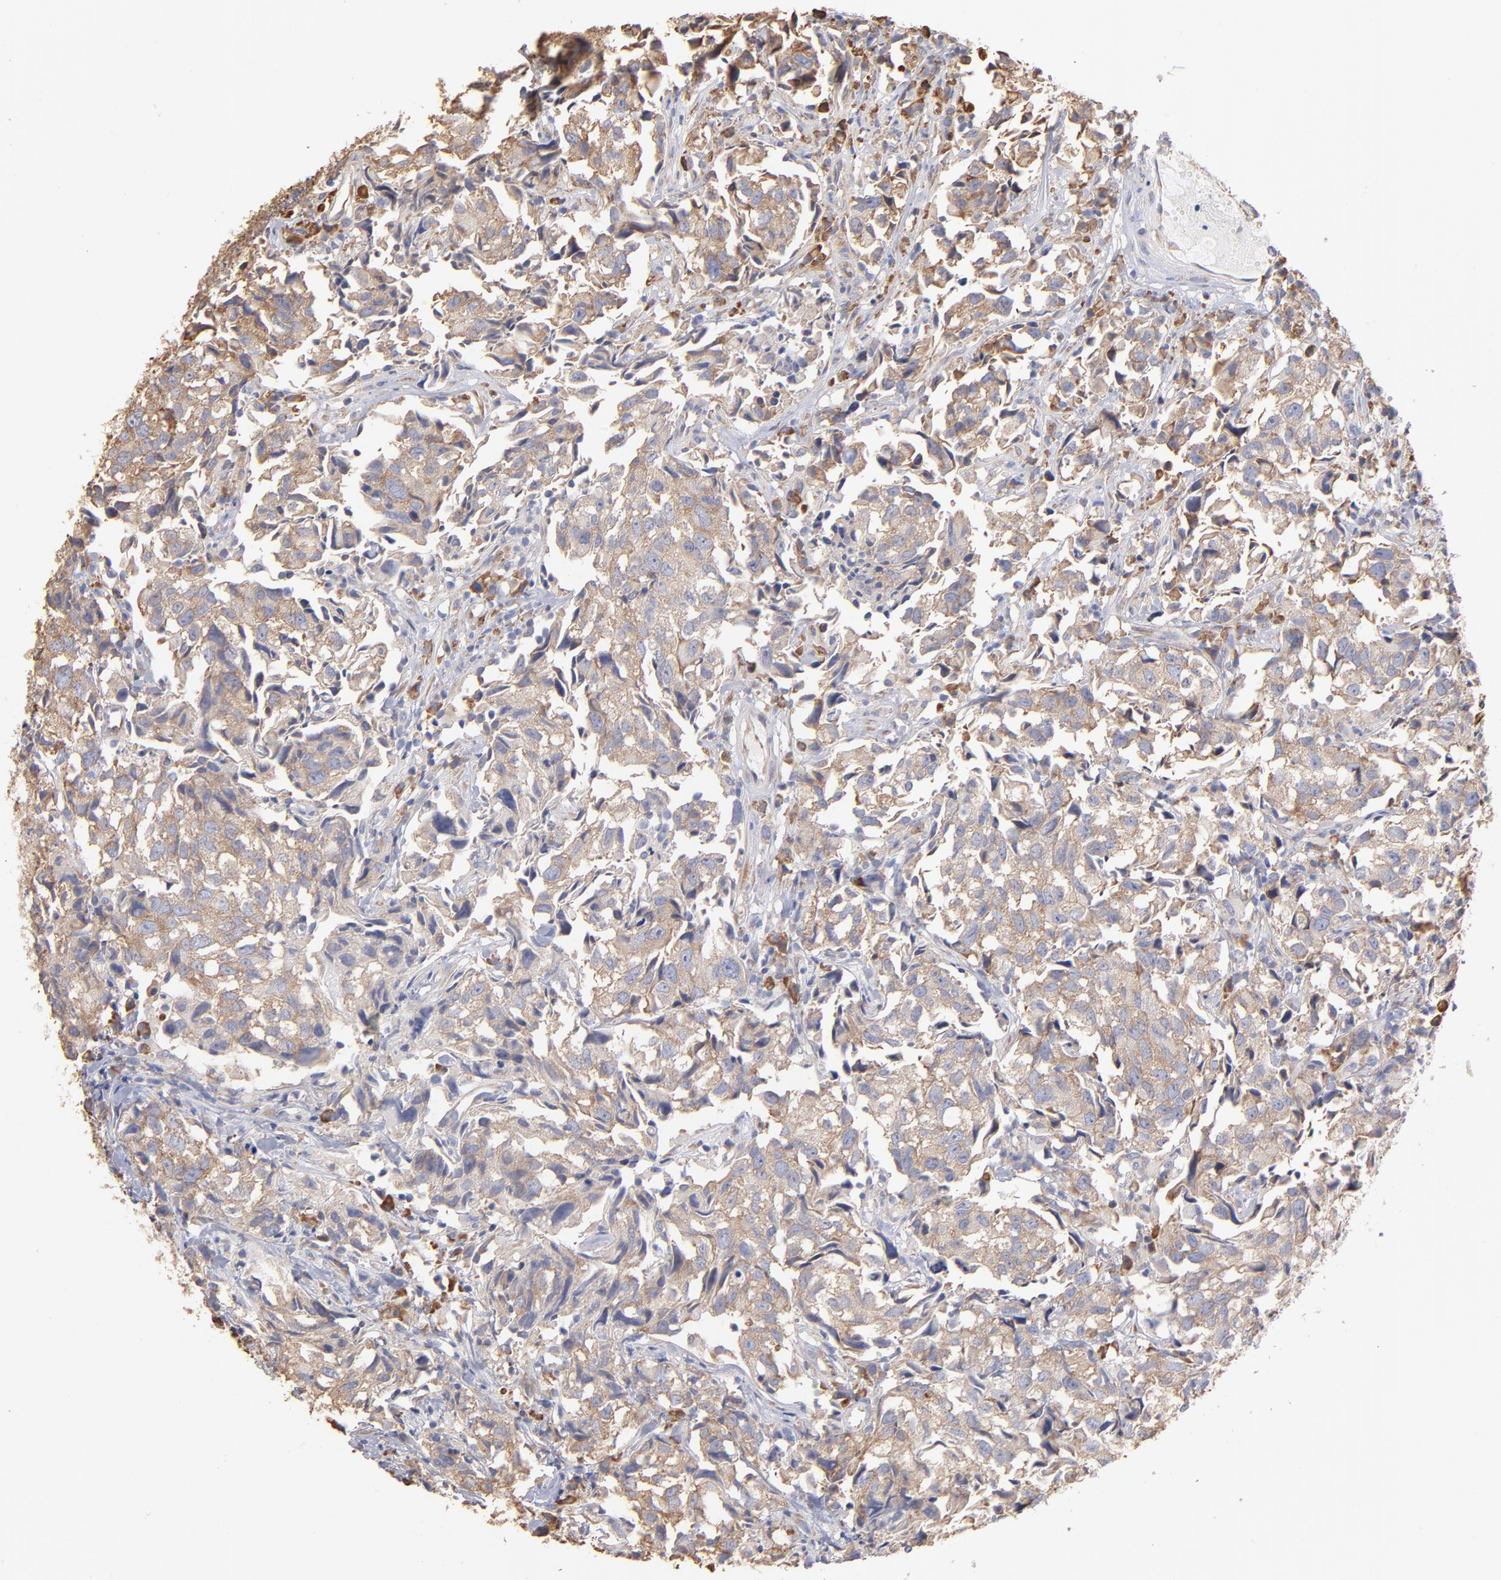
{"staining": {"intensity": "negative", "quantity": "none", "location": "none"}, "tissue": "urothelial cancer", "cell_type": "Tumor cells", "image_type": "cancer", "snomed": [{"axis": "morphology", "description": "Urothelial carcinoma, High grade"}, {"axis": "topography", "description": "Urinary bladder"}], "caption": "IHC micrograph of neoplastic tissue: human urothelial cancer stained with DAB (3,3'-diaminobenzidine) exhibits no significant protein expression in tumor cells.", "gene": "RPL9", "patient": {"sex": "female", "age": 75}}